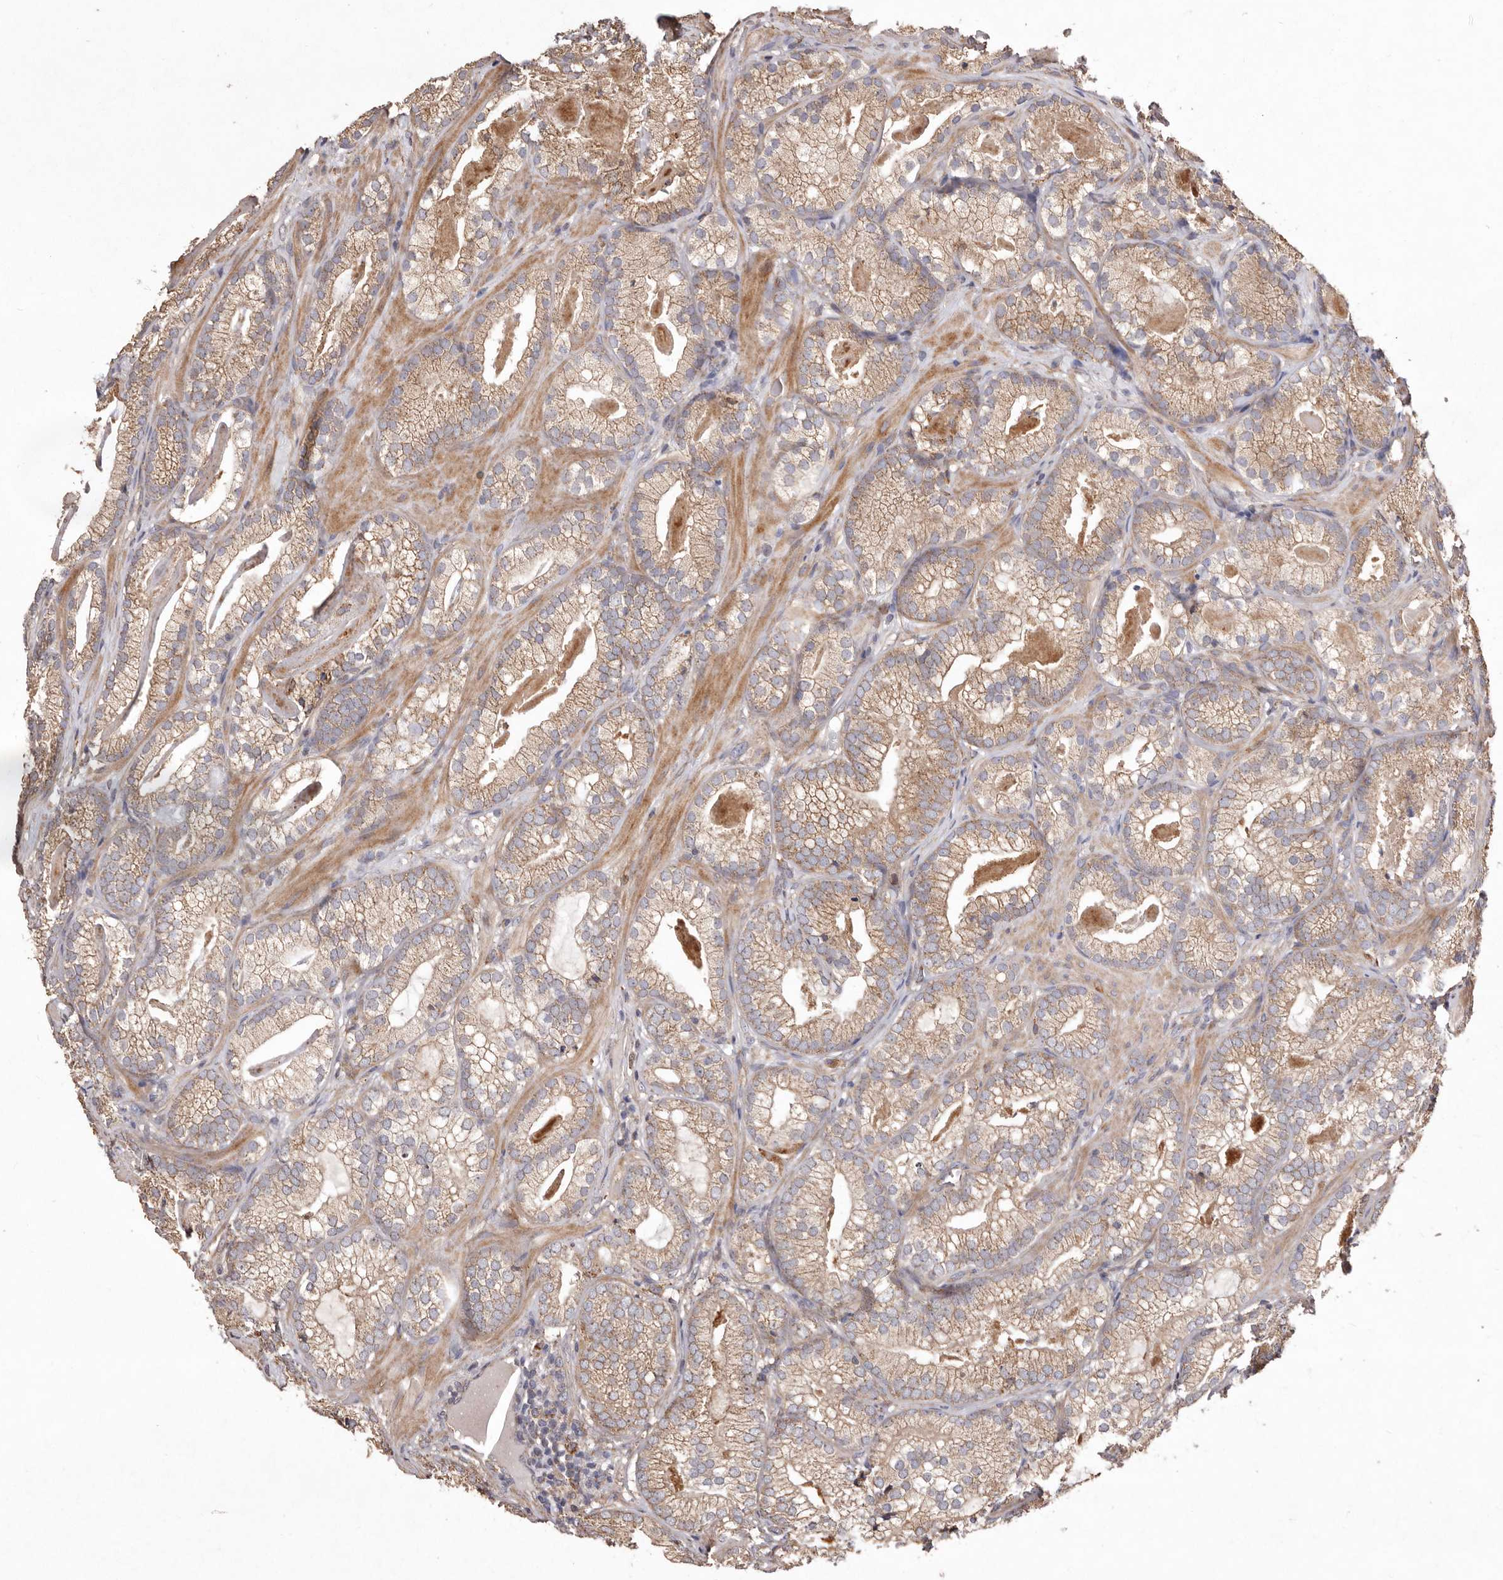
{"staining": {"intensity": "weak", "quantity": ">75%", "location": "cytoplasmic/membranous"}, "tissue": "prostate cancer", "cell_type": "Tumor cells", "image_type": "cancer", "snomed": [{"axis": "morphology", "description": "Adenocarcinoma, Low grade"}, {"axis": "topography", "description": "Prostate"}], "caption": "This photomicrograph demonstrates immunohistochemistry staining of human prostate cancer, with low weak cytoplasmic/membranous expression in about >75% of tumor cells.", "gene": "STEAP2", "patient": {"sex": "male", "age": 72}}